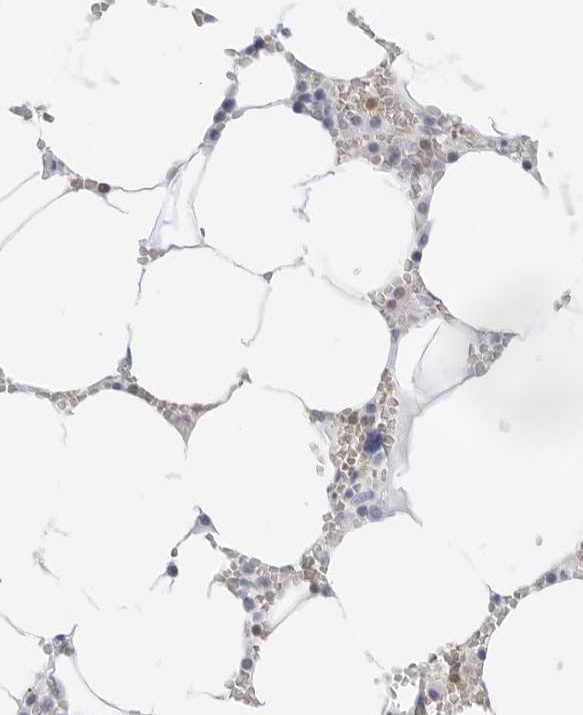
{"staining": {"intensity": "negative", "quantity": "none", "location": "none"}, "tissue": "bone marrow", "cell_type": "Hematopoietic cells", "image_type": "normal", "snomed": [{"axis": "morphology", "description": "Normal tissue, NOS"}, {"axis": "topography", "description": "Bone marrow"}], "caption": "Human bone marrow stained for a protein using IHC exhibits no expression in hematopoietic cells.", "gene": "SLC9A3R1", "patient": {"sex": "male", "age": 70}}